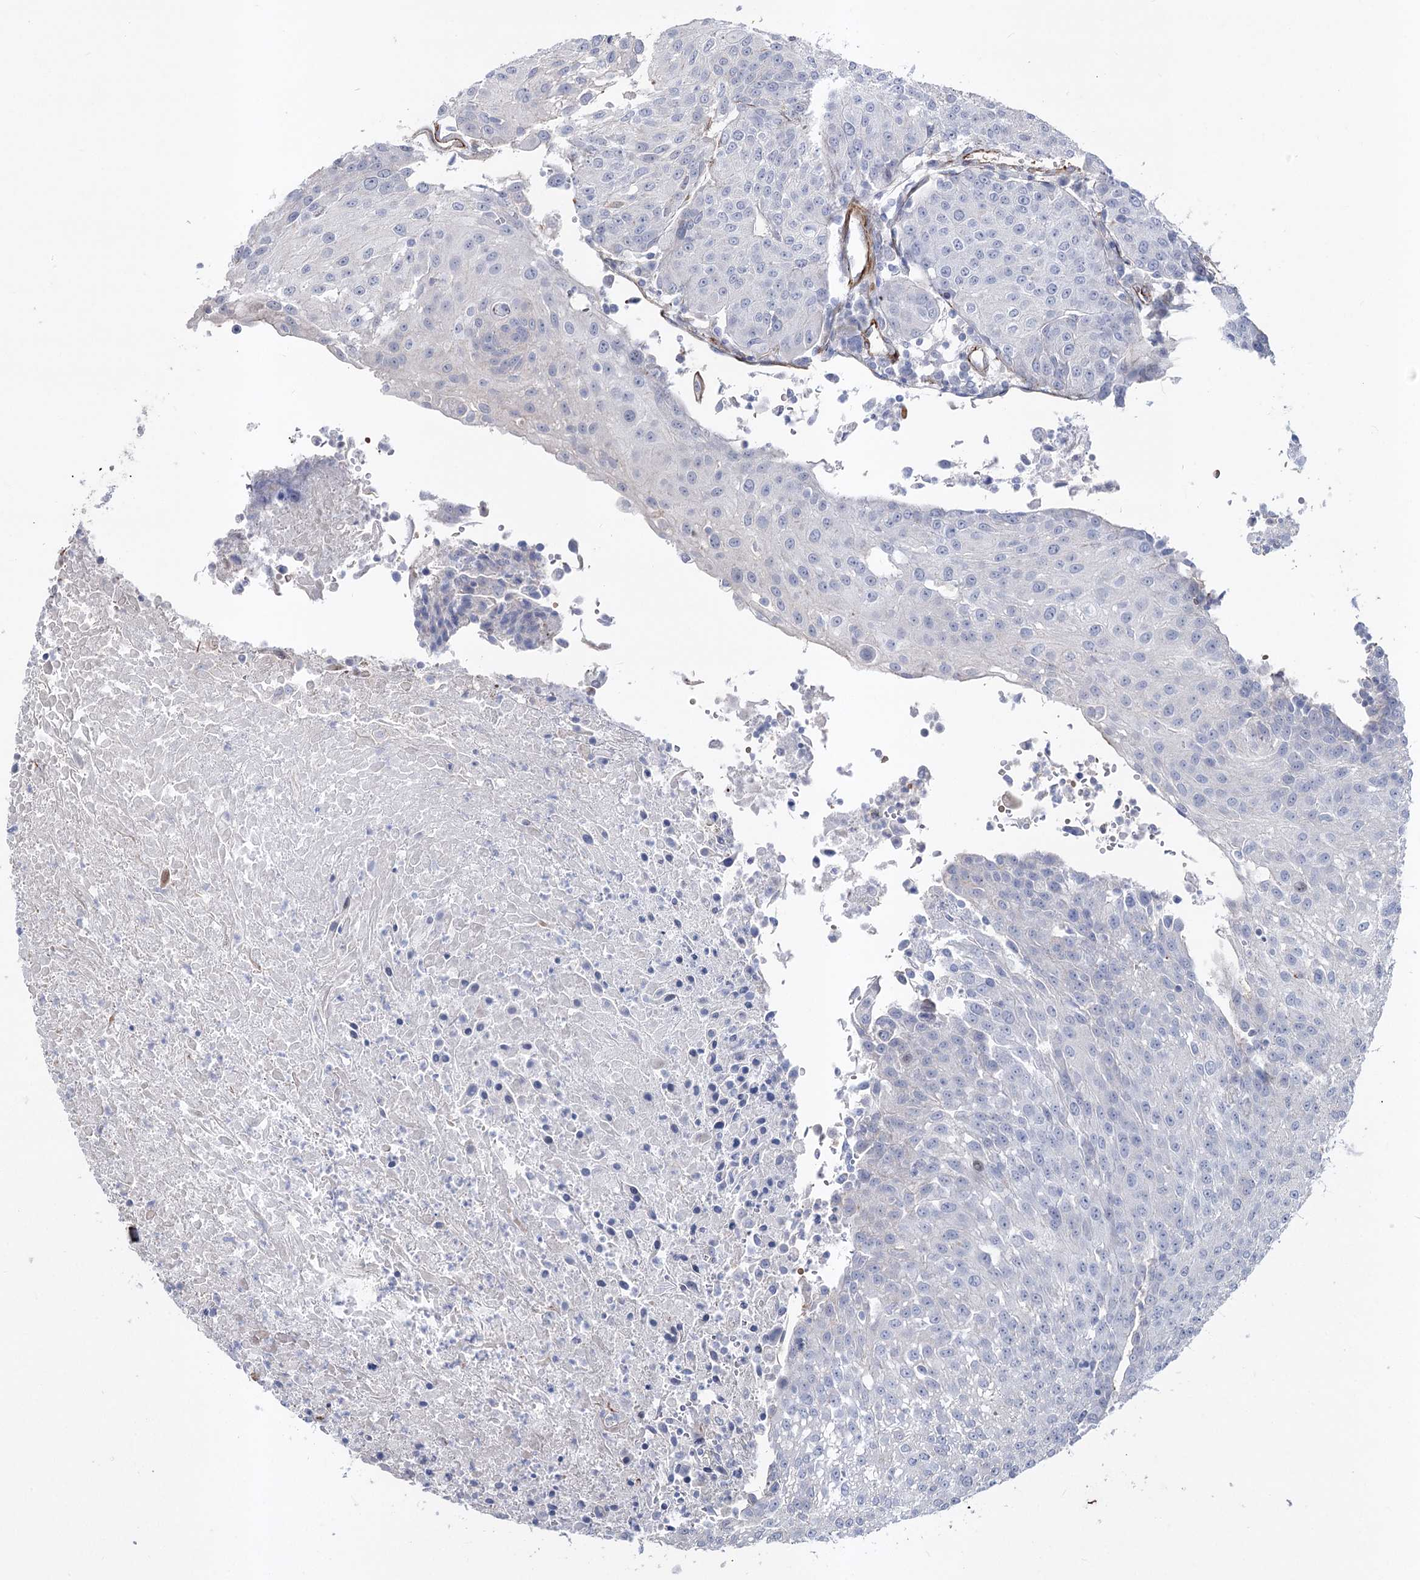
{"staining": {"intensity": "negative", "quantity": "none", "location": "none"}, "tissue": "urothelial cancer", "cell_type": "Tumor cells", "image_type": "cancer", "snomed": [{"axis": "morphology", "description": "Urothelial carcinoma, High grade"}, {"axis": "topography", "description": "Urinary bladder"}], "caption": "High power microscopy image of an immunohistochemistry (IHC) micrograph of urothelial cancer, revealing no significant positivity in tumor cells. (IHC, brightfield microscopy, high magnification).", "gene": "ARHGAP20", "patient": {"sex": "female", "age": 85}}